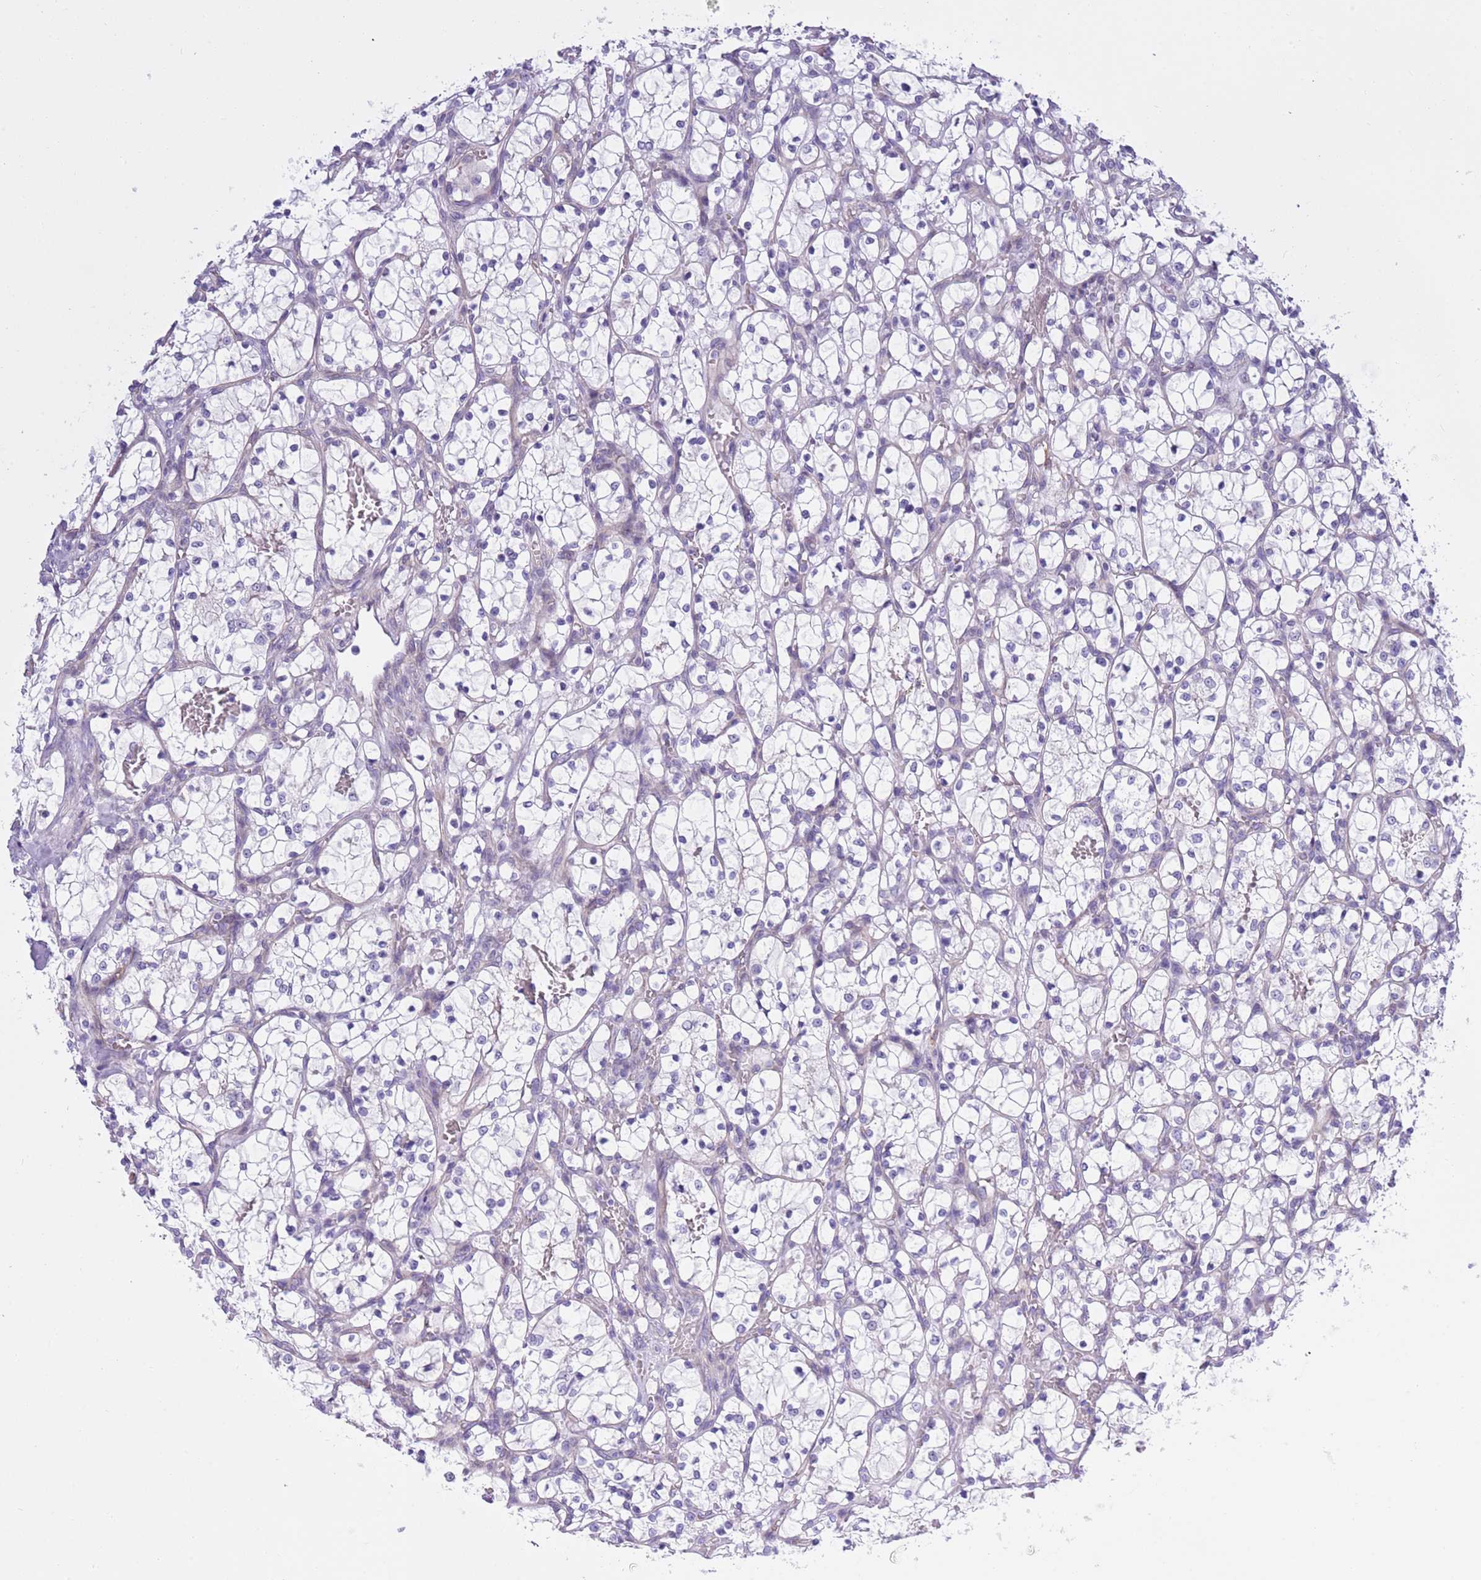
{"staining": {"intensity": "negative", "quantity": "none", "location": "none"}, "tissue": "renal cancer", "cell_type": "Tumor cells", "image_type": "cancer", "snomed": [{"axis": "morphology", "description": "Adenocarcinoma, NOS"}, {"axis": "topography", "description": "Kidney"}], "caption": "Tumor cells are negative for brown protein staining in renal cancer (adenocarcinoma).", "gene": "NET1", "patient": {"sex": "female", "age": 69}}